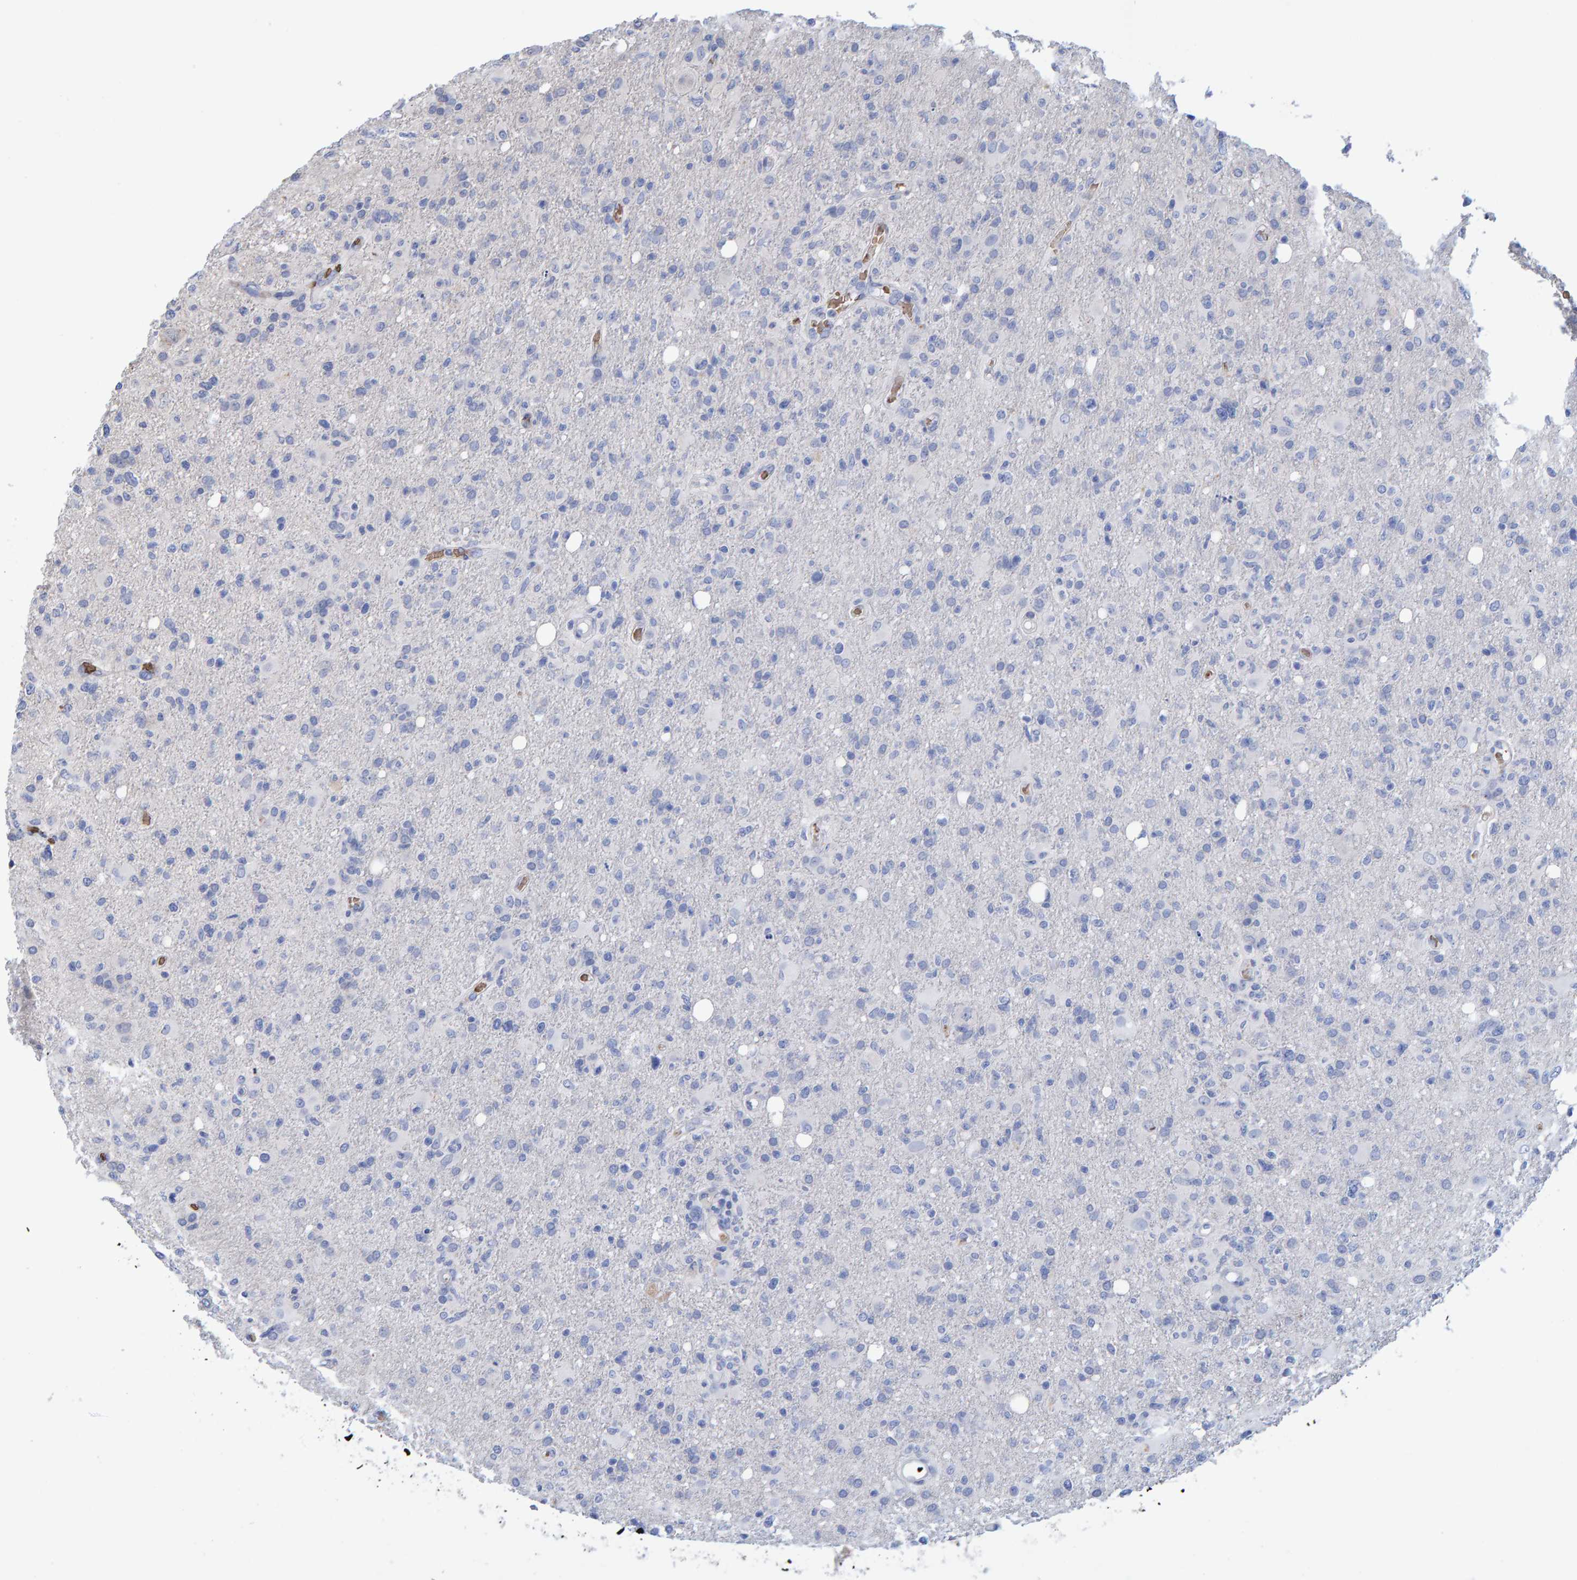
{"staining": {"intensity": "negative", "quantity": "none", "location": "none"}, "tissue": "glioma", "cell_type": "Tumor cells", "image_type": "cancer", "snomed": [{"axis": "morphology", "description": "Glioma, malignant, High grade"}, {"axis": "topography", "description": "Brain"}], "caption": "Tumor cells show no significant protein expression in malignant high-grade glioma.", "gene": "VPS9D1", "patient": {"sex": "female", "age": 57}}